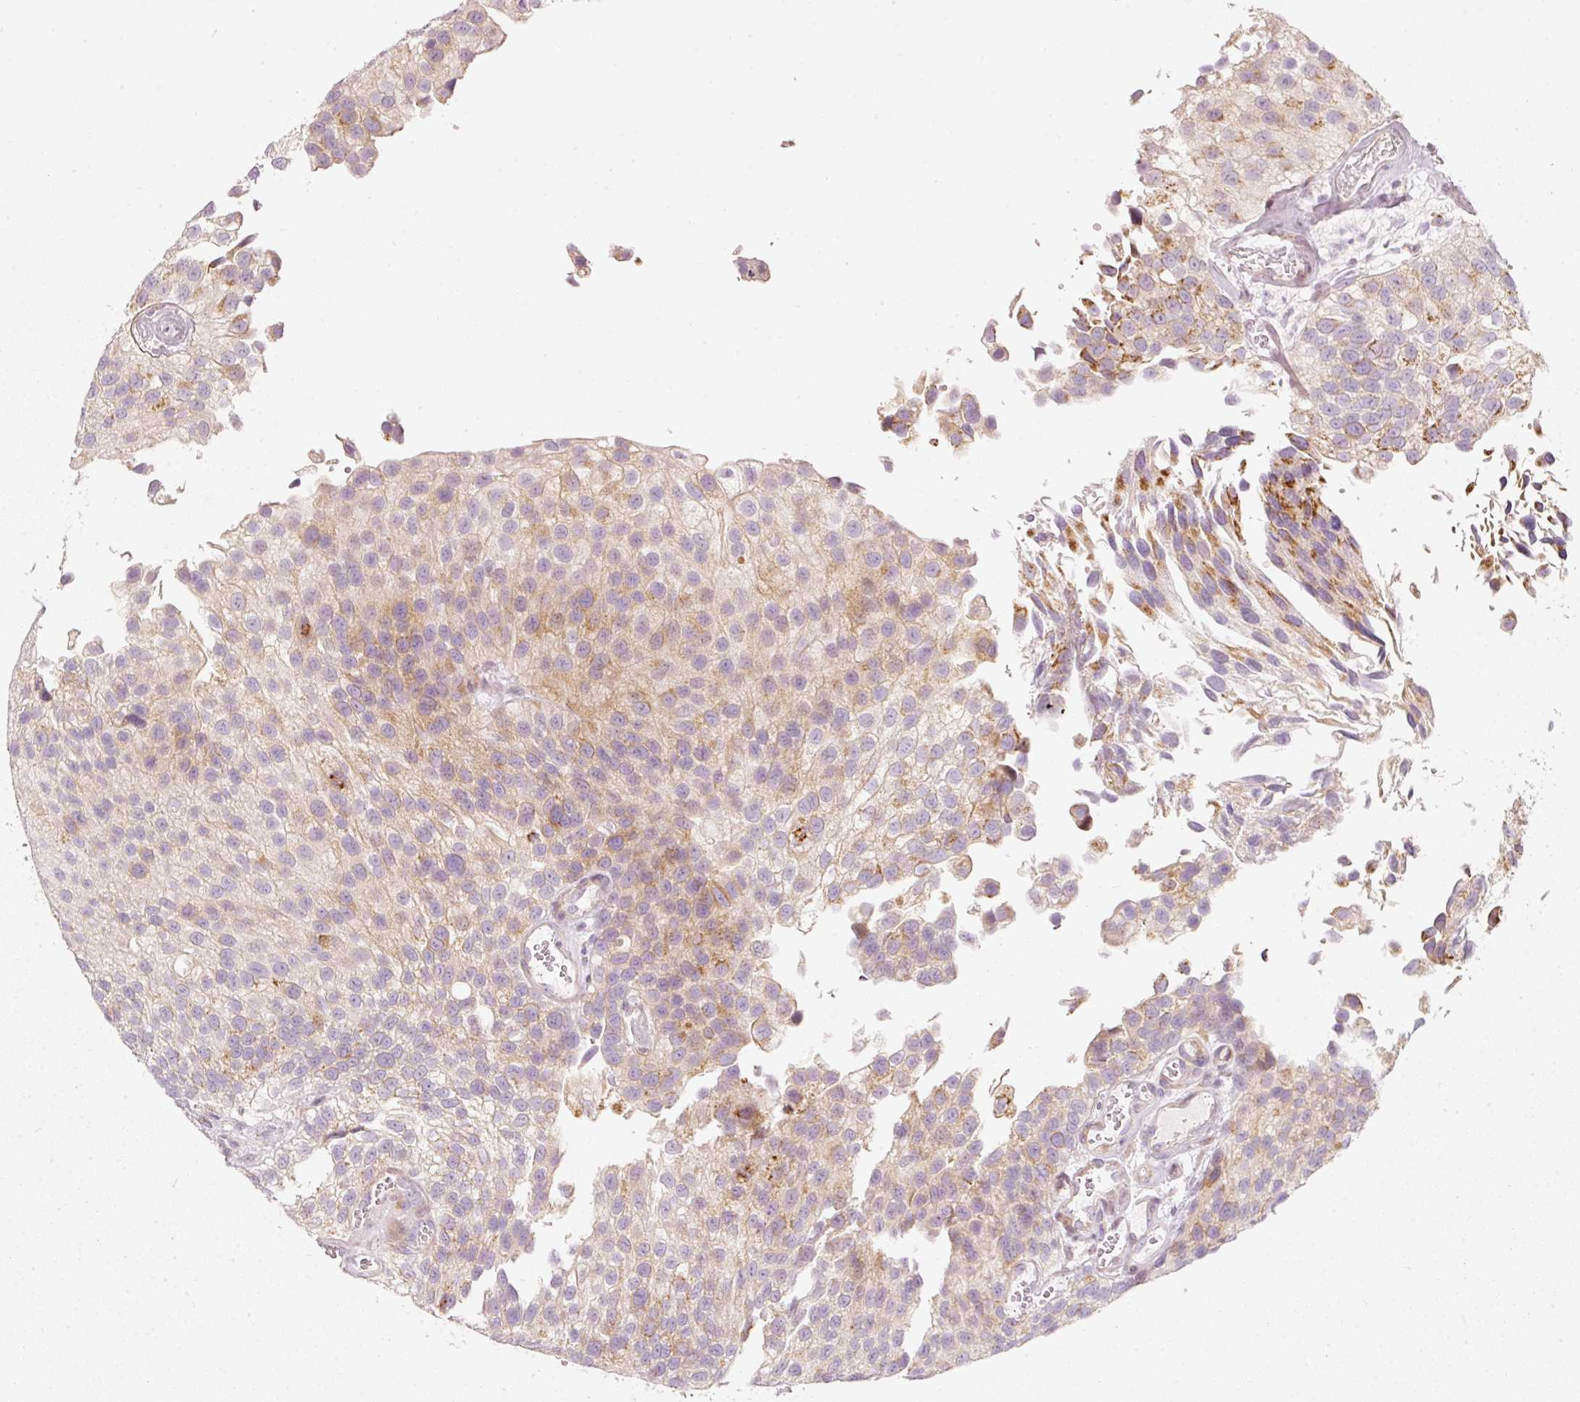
{"staining": {"intensity": "moderate", "quantity": "25%-75%", "location": "cytoplasmic/membranous"}, "tissue": "urothelial cancer", "cell_type": "Tumor cells", "image_type": "cancer", "snomed": [{"axis": "morphology", "description": "Urothelial carcinoma, NOS"}, {"axis": "topography", "description": "Urinary bladder"}], "caption": "IHC micrograph of neoplastic tissue: human urothelial cancer stained using IHC exhibits medium levels of moderate protein expression localized specifically in the cytoplasmic/membranous of tumor cells, appearing as a cytoplasmic/membranous brown color.", "gene": "SLC20A1", "patient": {"sex": "male", "age": 87}}